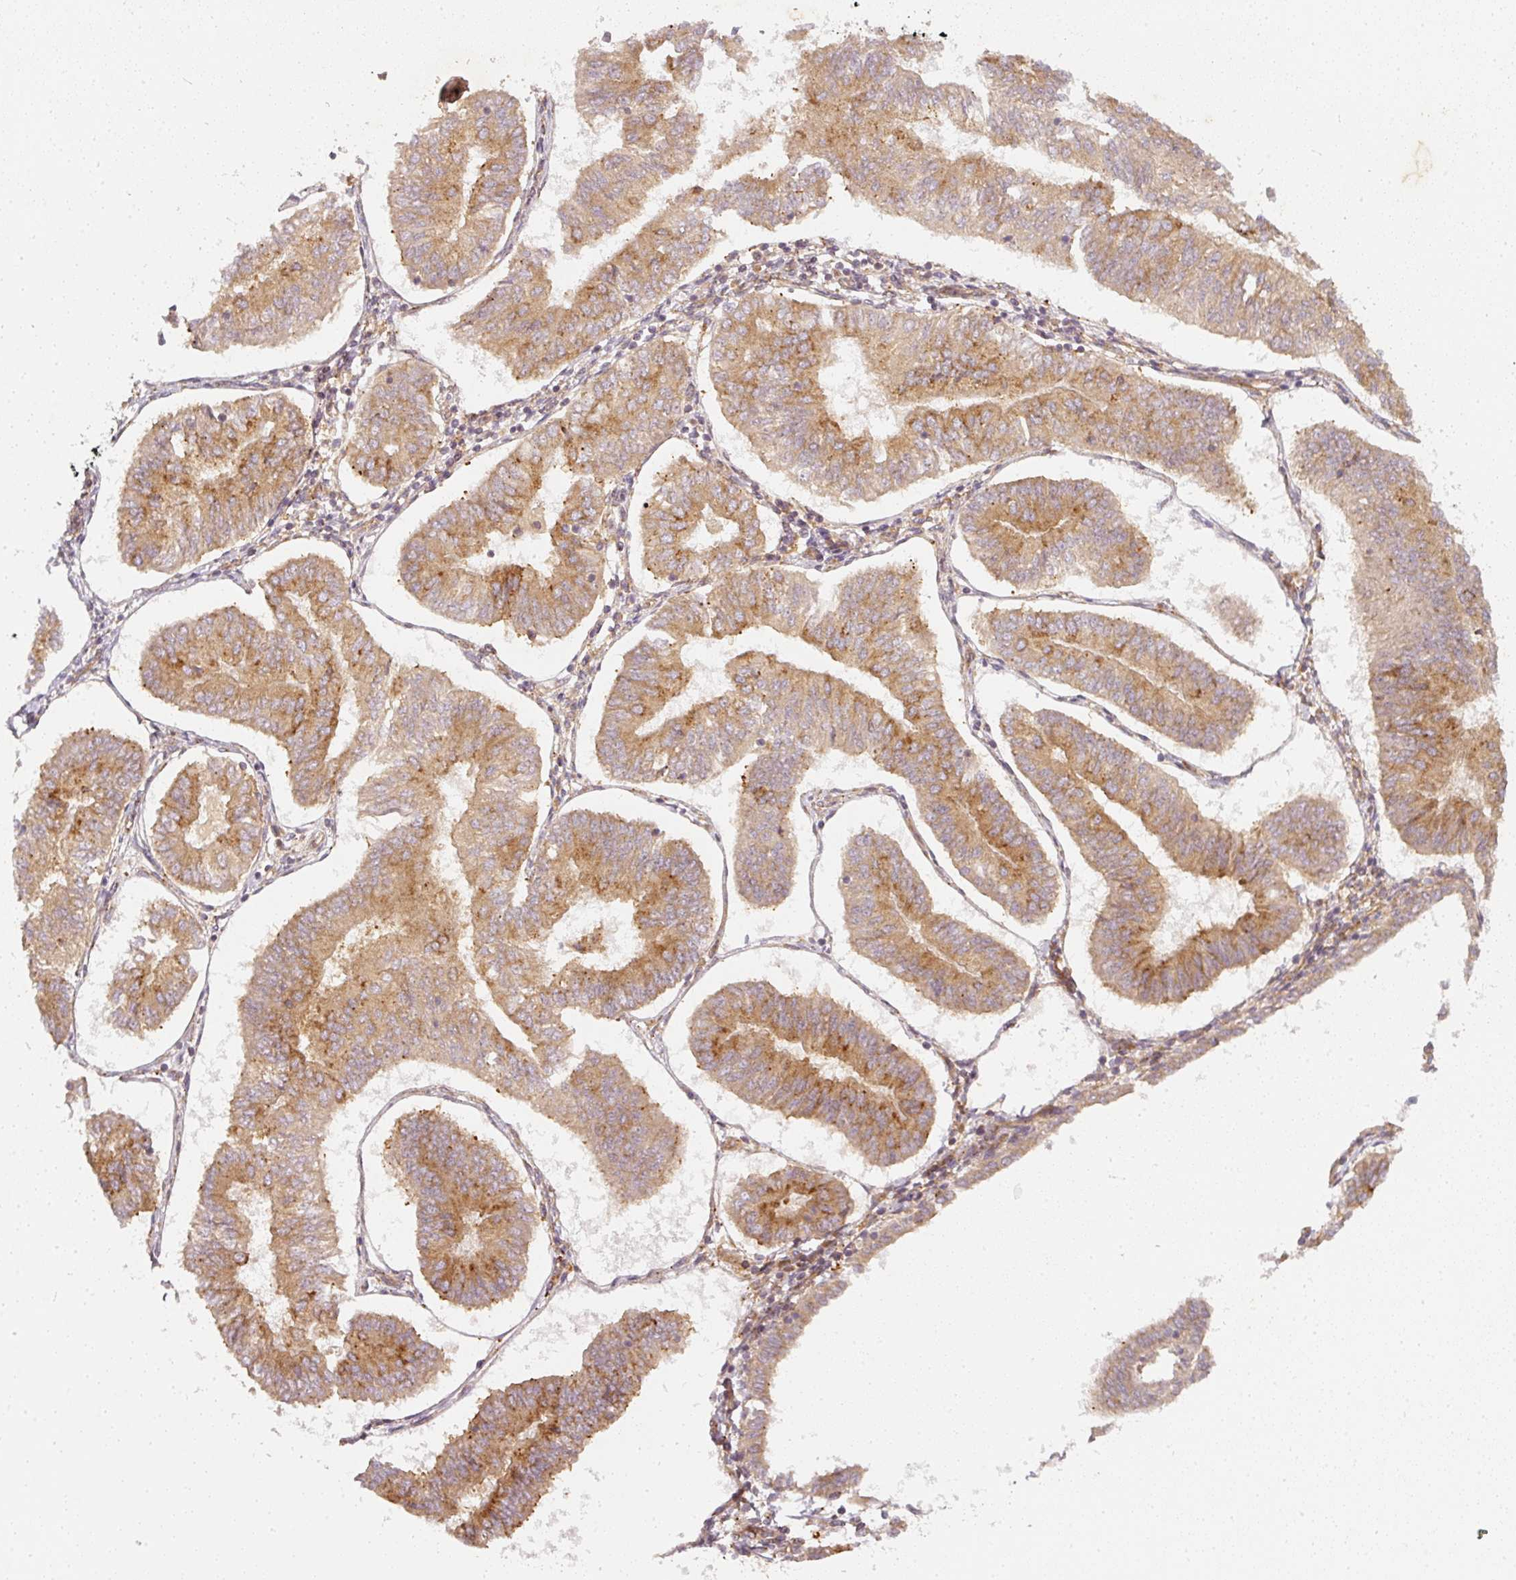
{"staining": {"intensity": "moderate", "quantity": ">75%", "location": "cytoplasmic/membranous"}, "tissue": "endometrial cancer", "cell_type": "Tumor cells", "image_type": "cancer", "snomed": [{"axis": "morphology", "description": "Adenocarcinoma, NOS"}, {"axis": "topography", "description": "Endometrium"}], "caption": "Immunohistochemical staining of human adenocarcinoma (endometrial) displays medium levels of moderate cytoplasmic/membranous protein positivity in approximately >75% of tumor cells.", "gene": "ZNF580", "patient": {"sex": "female", "age": 58}}